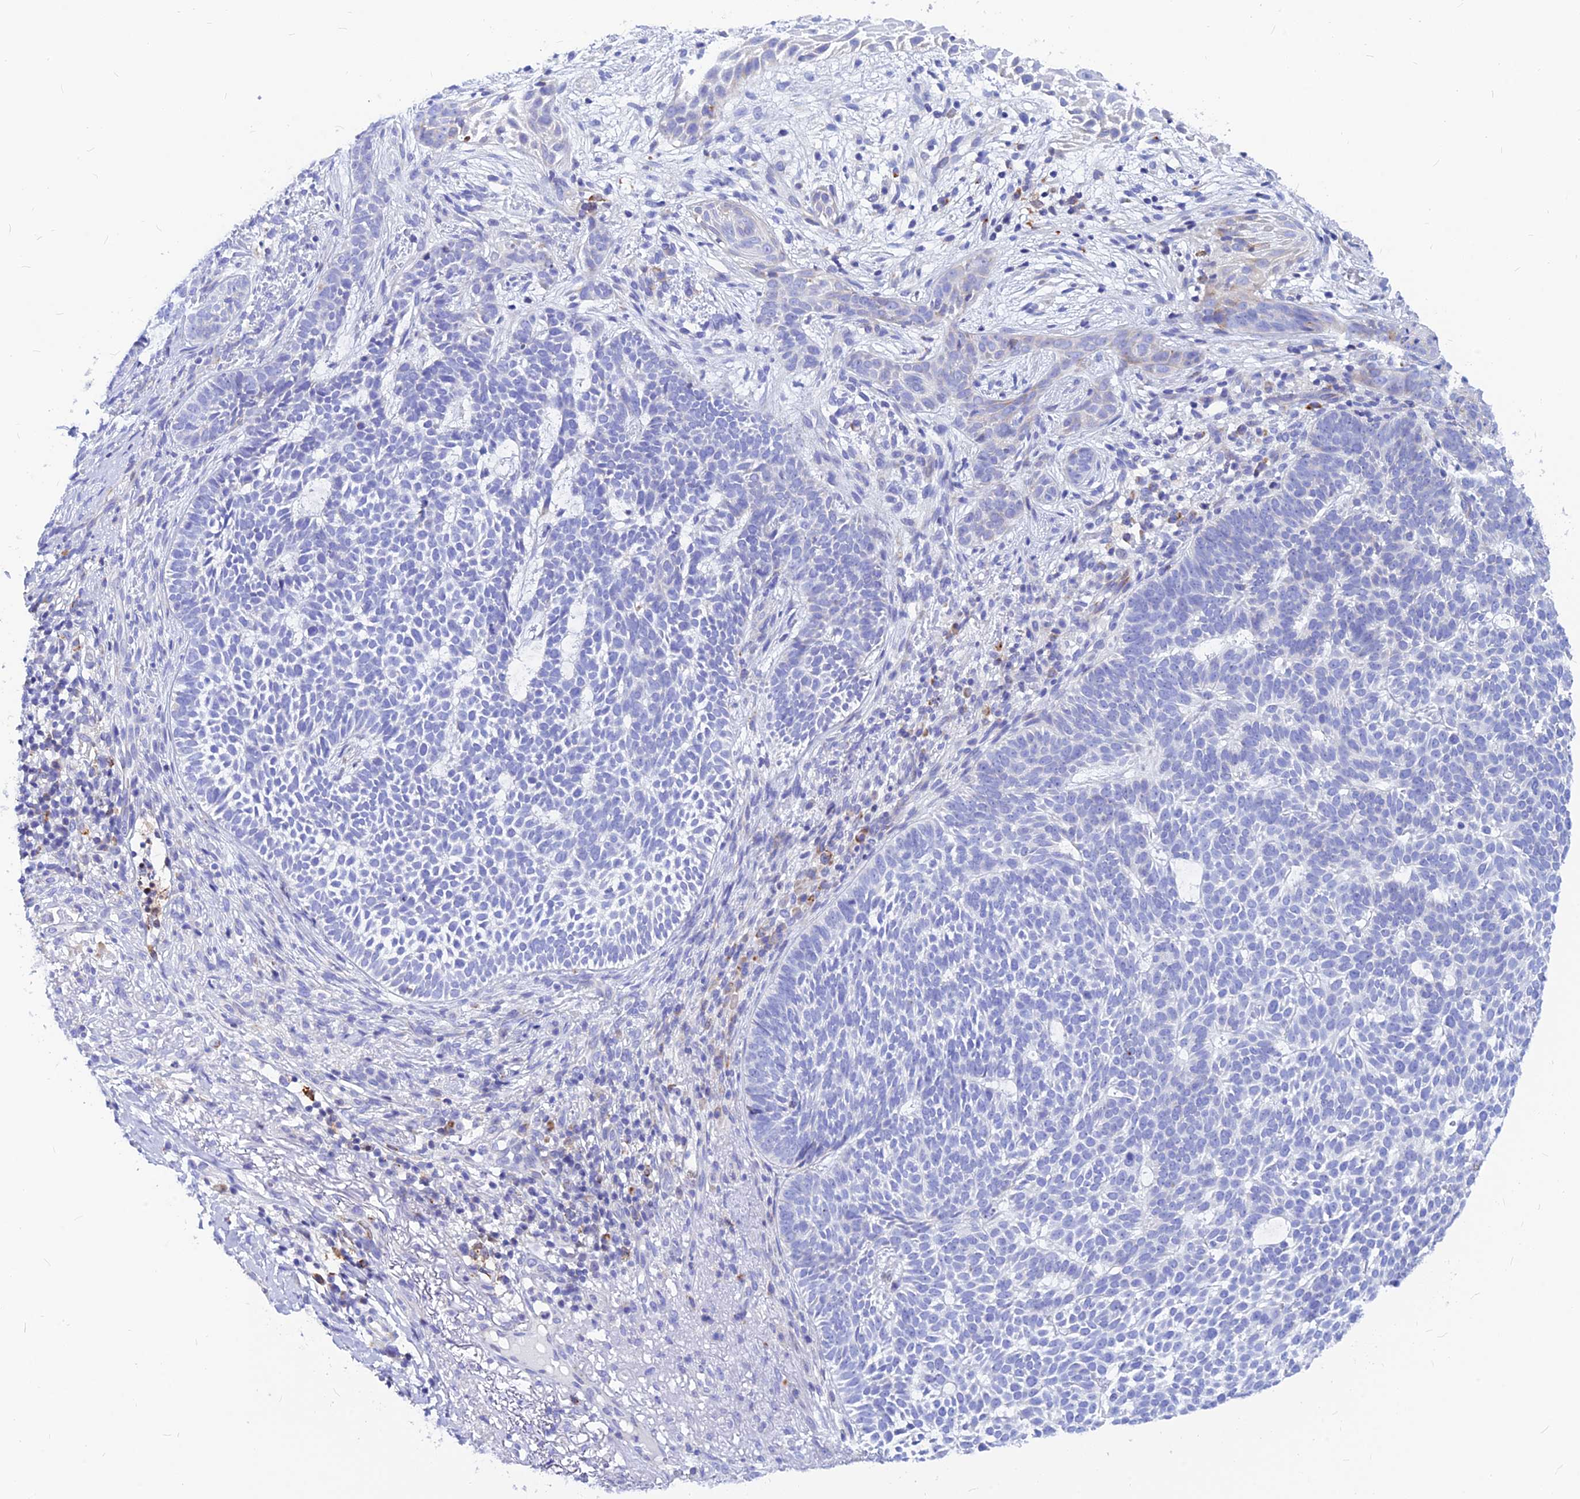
{"staining": {"intensity": "negative", "quantity": "none", "location": "none"}, "tissue": "skin cancer", "cell_type": "Tumor cells", "image_type": "cancer", "snomed": [{"axis": "morphology", "description": "Basal cell carcinoma"}, {"axis": "topography", "description": "Skin"}], "caption": "Immunohistochemistry image of human skin cancer (basal cell carcinoma) stained for a protein (brown), which displays no expression in tumor cells.", "gene": "CNOT6", "patient": {"sex": "female", "age": 78}}